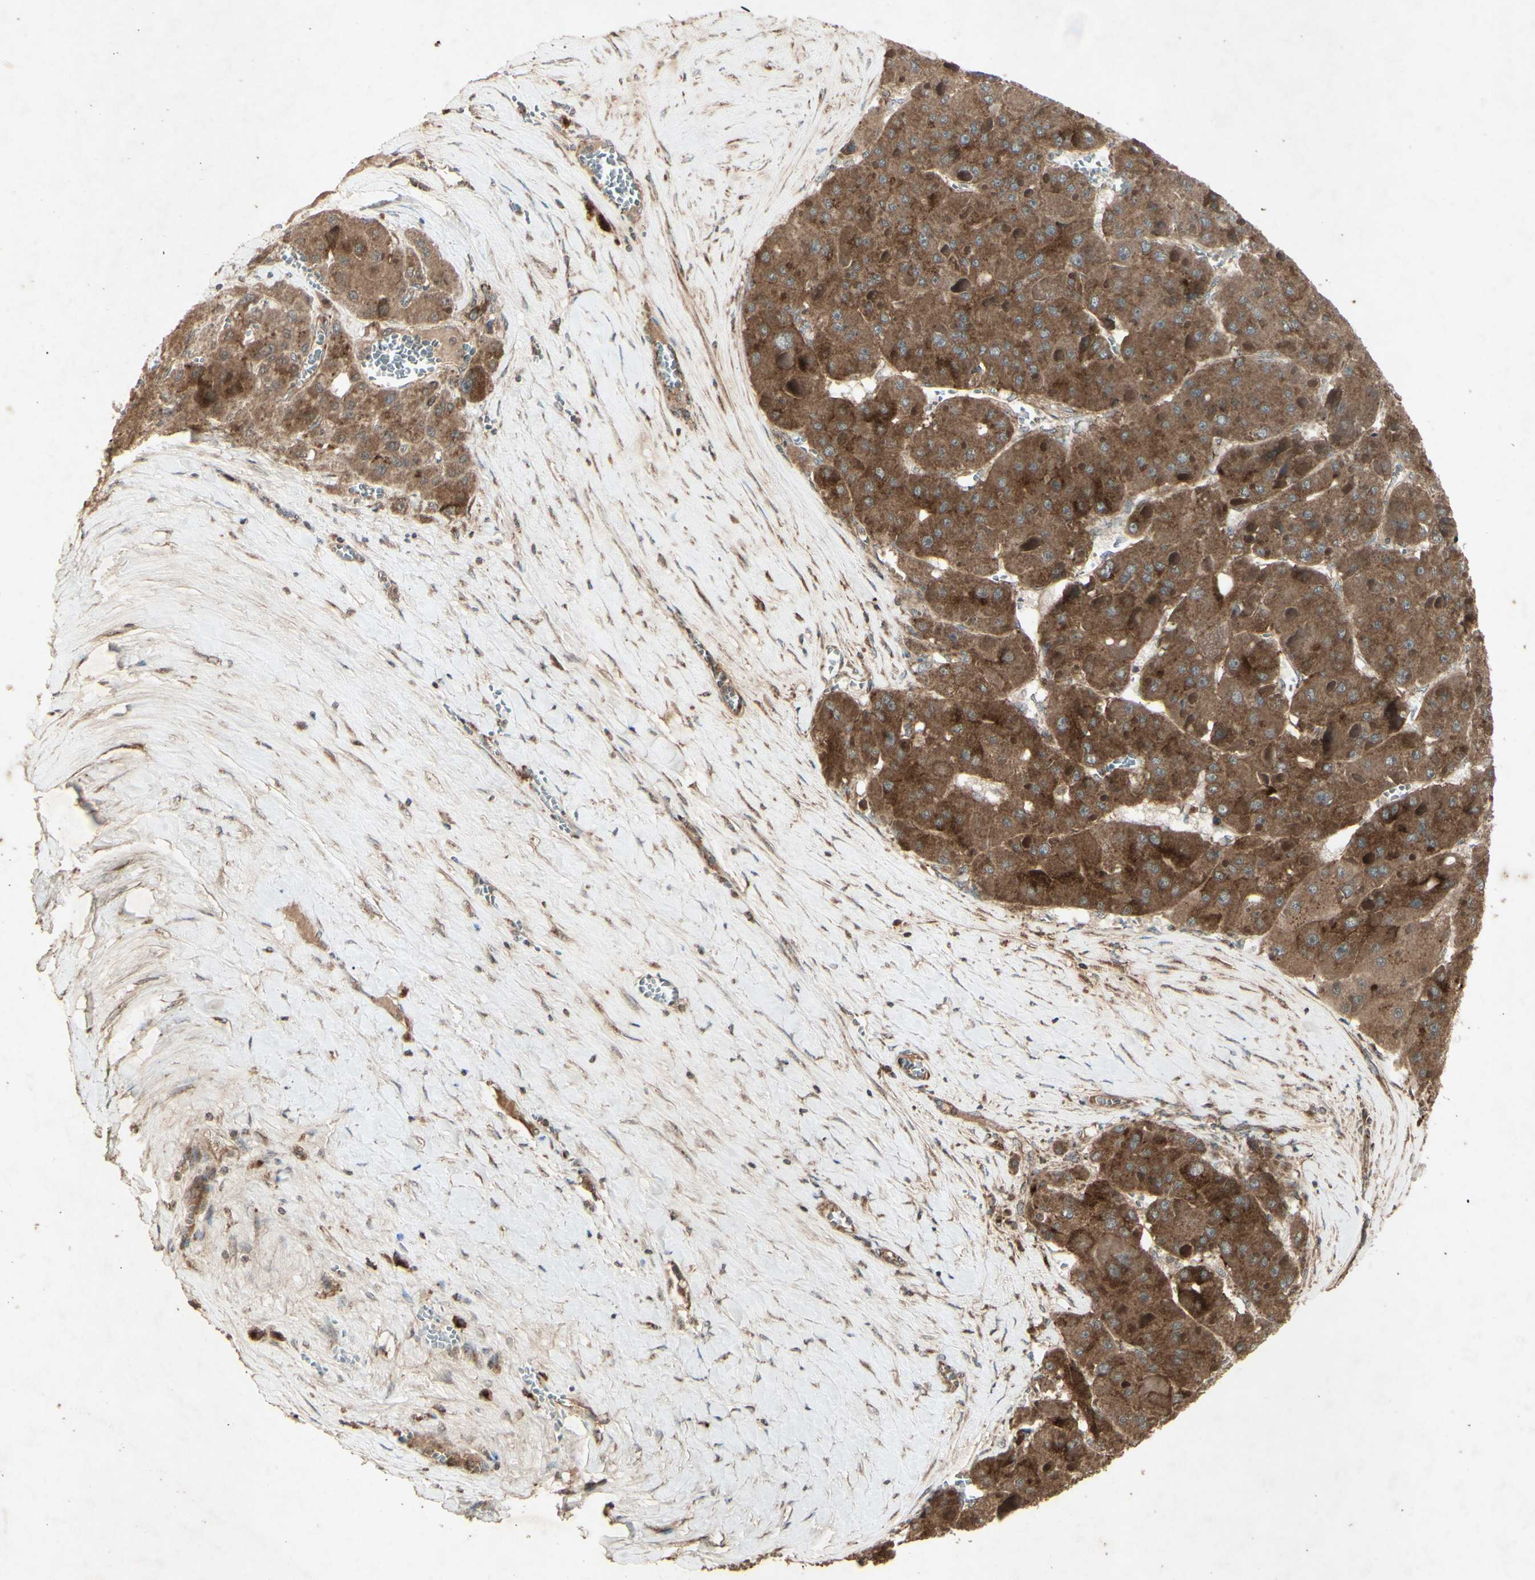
{"staining": {"intensity": "moderate", "quantity": ">75%", "location": "cytoplasmic/membranous"}, "tissue": "liver cancer", "cell_type": "Tumor cells", "image_type": "cancer", "snomed": [{"axis": "morphology", "description": "Carcinoma, Hepatocellular, NOS"}, {"axis": "topography", "description": "Liver"}], "caption": "Tumor cells reveal medium levels of moderate cytoplasmic/membranous staining in approximately >75% of cells in liver cancer.", "gene": "AP1G1", "patient": {"sex": "female", "age": 73}}